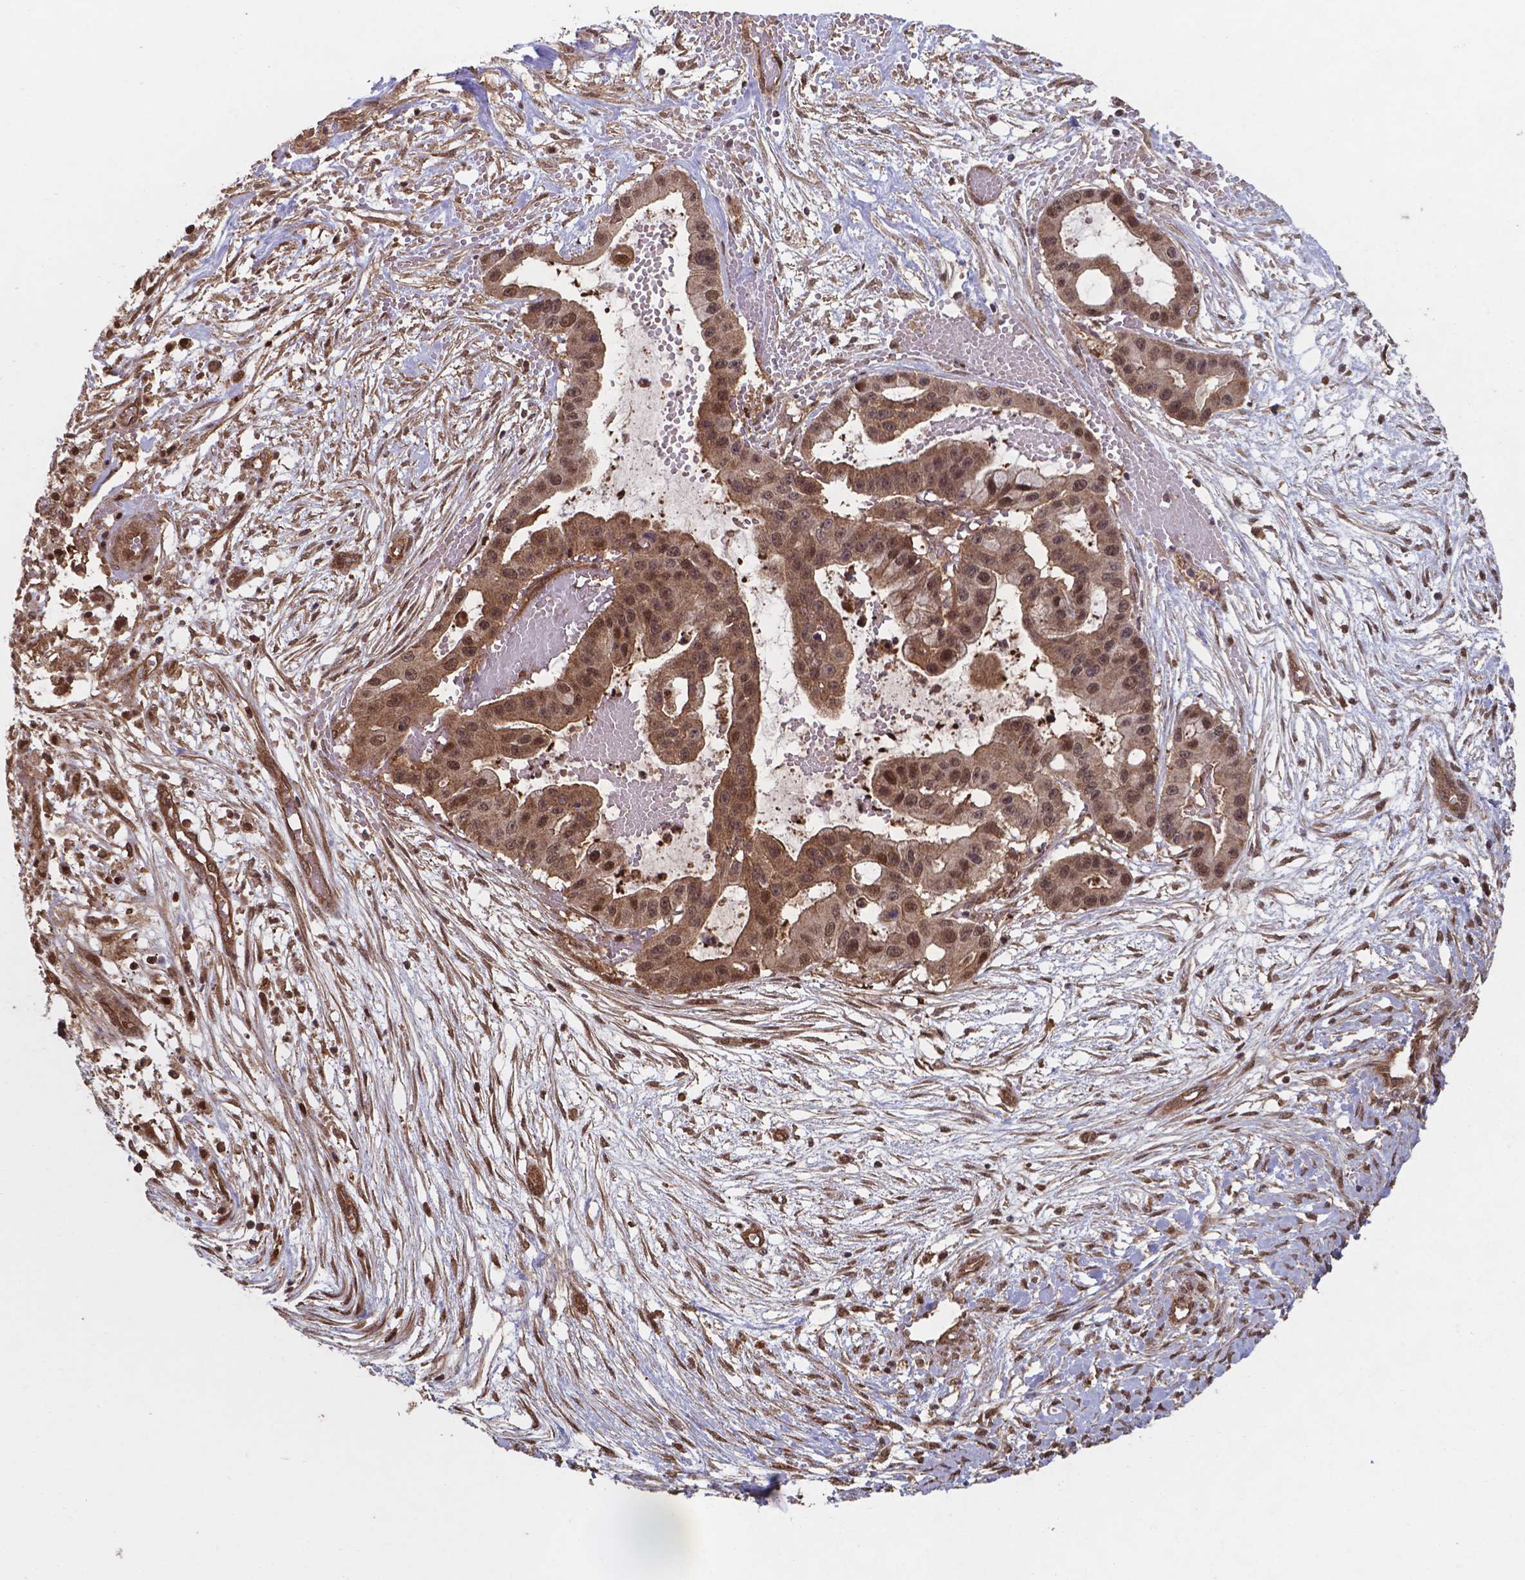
{"staining": {"intensity": "moderate", "quantity": ">75%", "location": "cytoplasmic/membranous,nuclear"}, "tissue": "ovarian cancer", "cell_type": "Tumor cells", "image_type": "cancer", "snomed": [{"axis": "morphology", "description": "Cystadenocarcinoma, serous, NOS"}, {"axis": "topography", "description": "Ovary"}], "caption": "There is medium levels of moderate cytoplasmic/membranous and nuclear expression in tumor cells of serous cystadenocarcinoma (ovarian), as demonstrated by immunohistochemical staining (brown color).", "gene": "CHP2", "patient": {"sex": "female", "age": 56}}